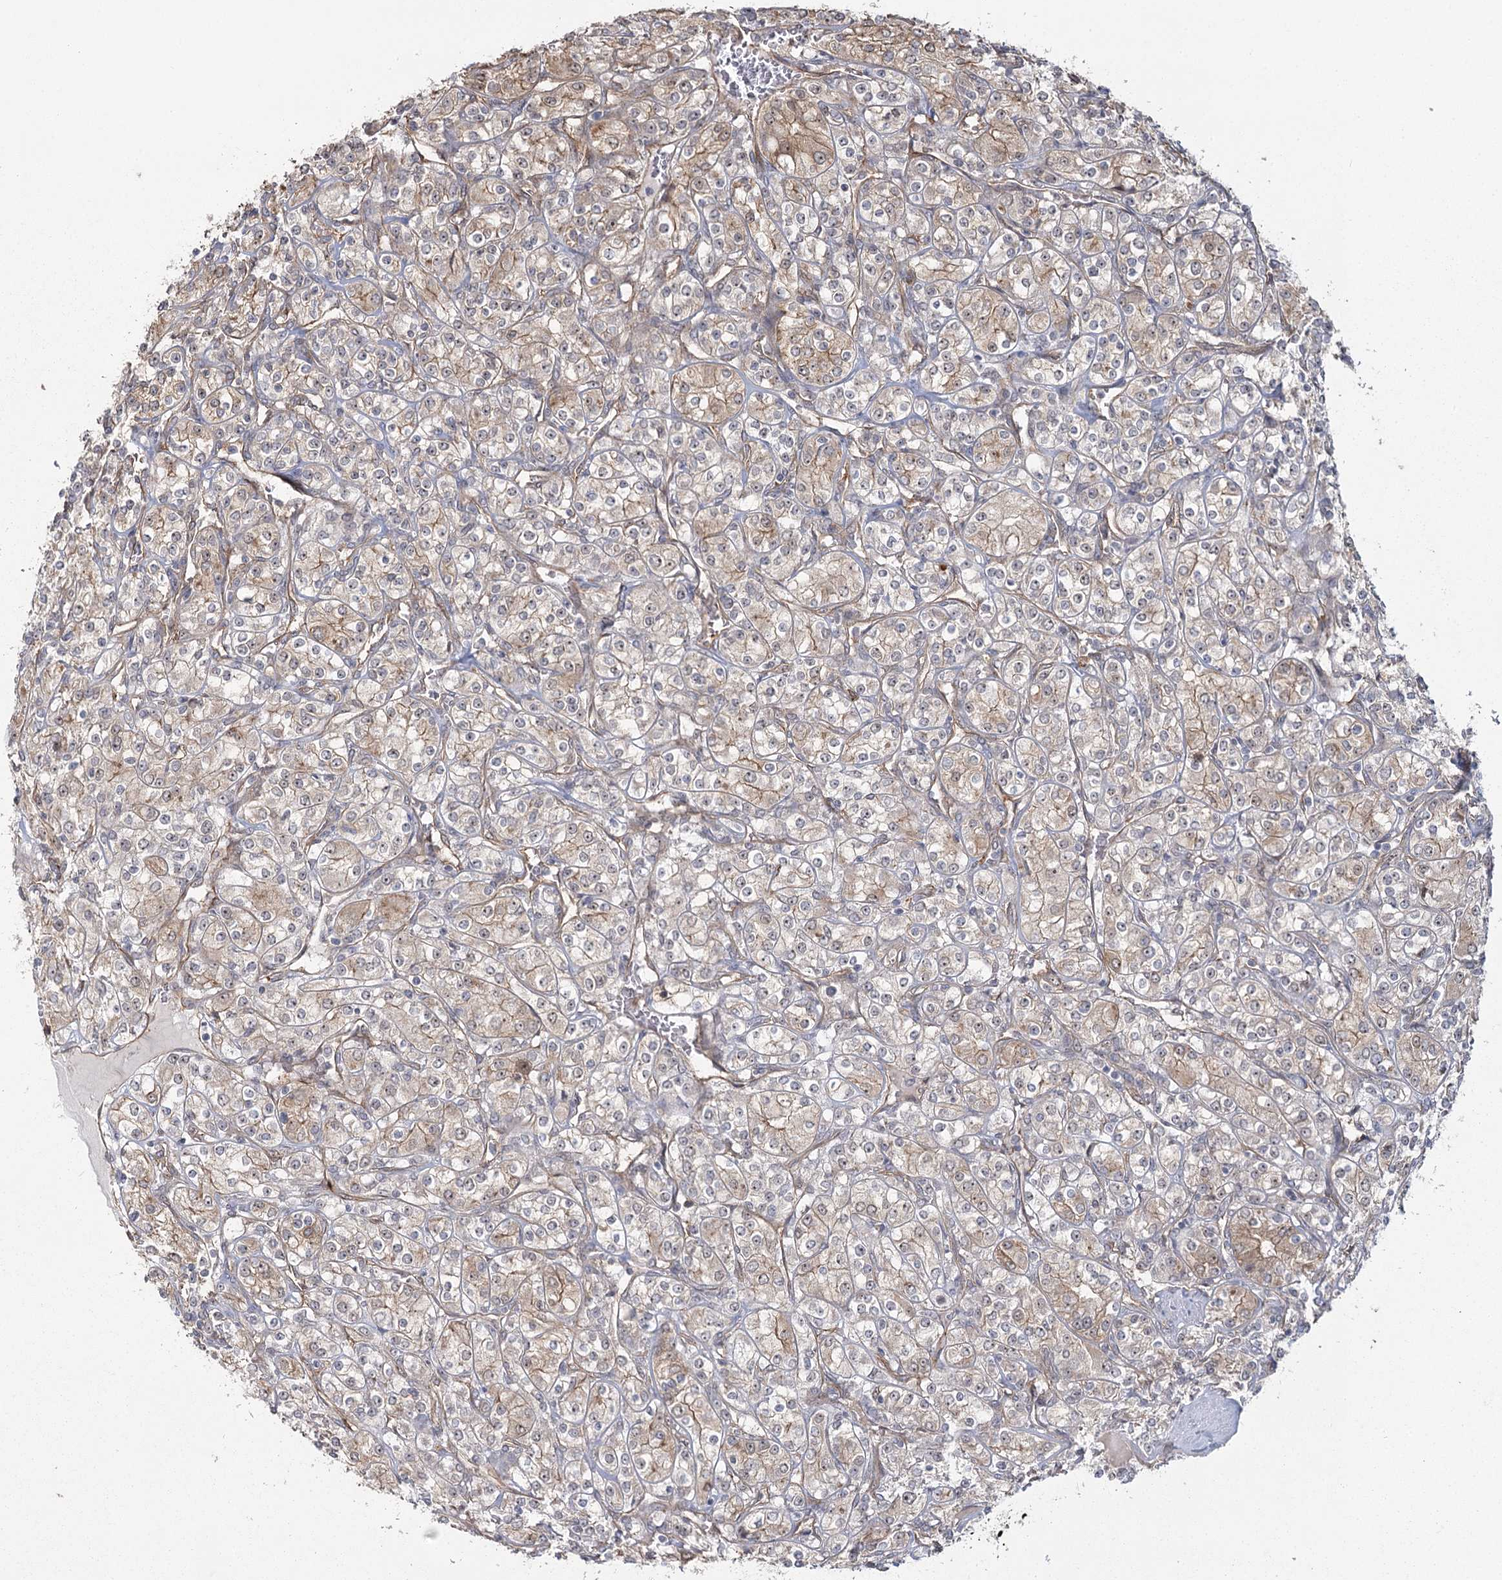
{"staining": {"intensity": "weak", "quantity": "<25%", "location": "cytoplasmic/membranous"}, "tissue": "renal cancer", "cell_type": "Tumor cells", "image_type": "cancer", "snomed": [{"axis": "morphology", "description": "Adenocarcinoma, NOS"}, {"axis": "topography", "description": "Kidney"}], "caption": "Human renal cancer (adenocarcinoma) stained for a protein using IHC displays no staining in tumor cells.", "gene": "RPP14", "patient": {"sex": "male", "age": 77}}